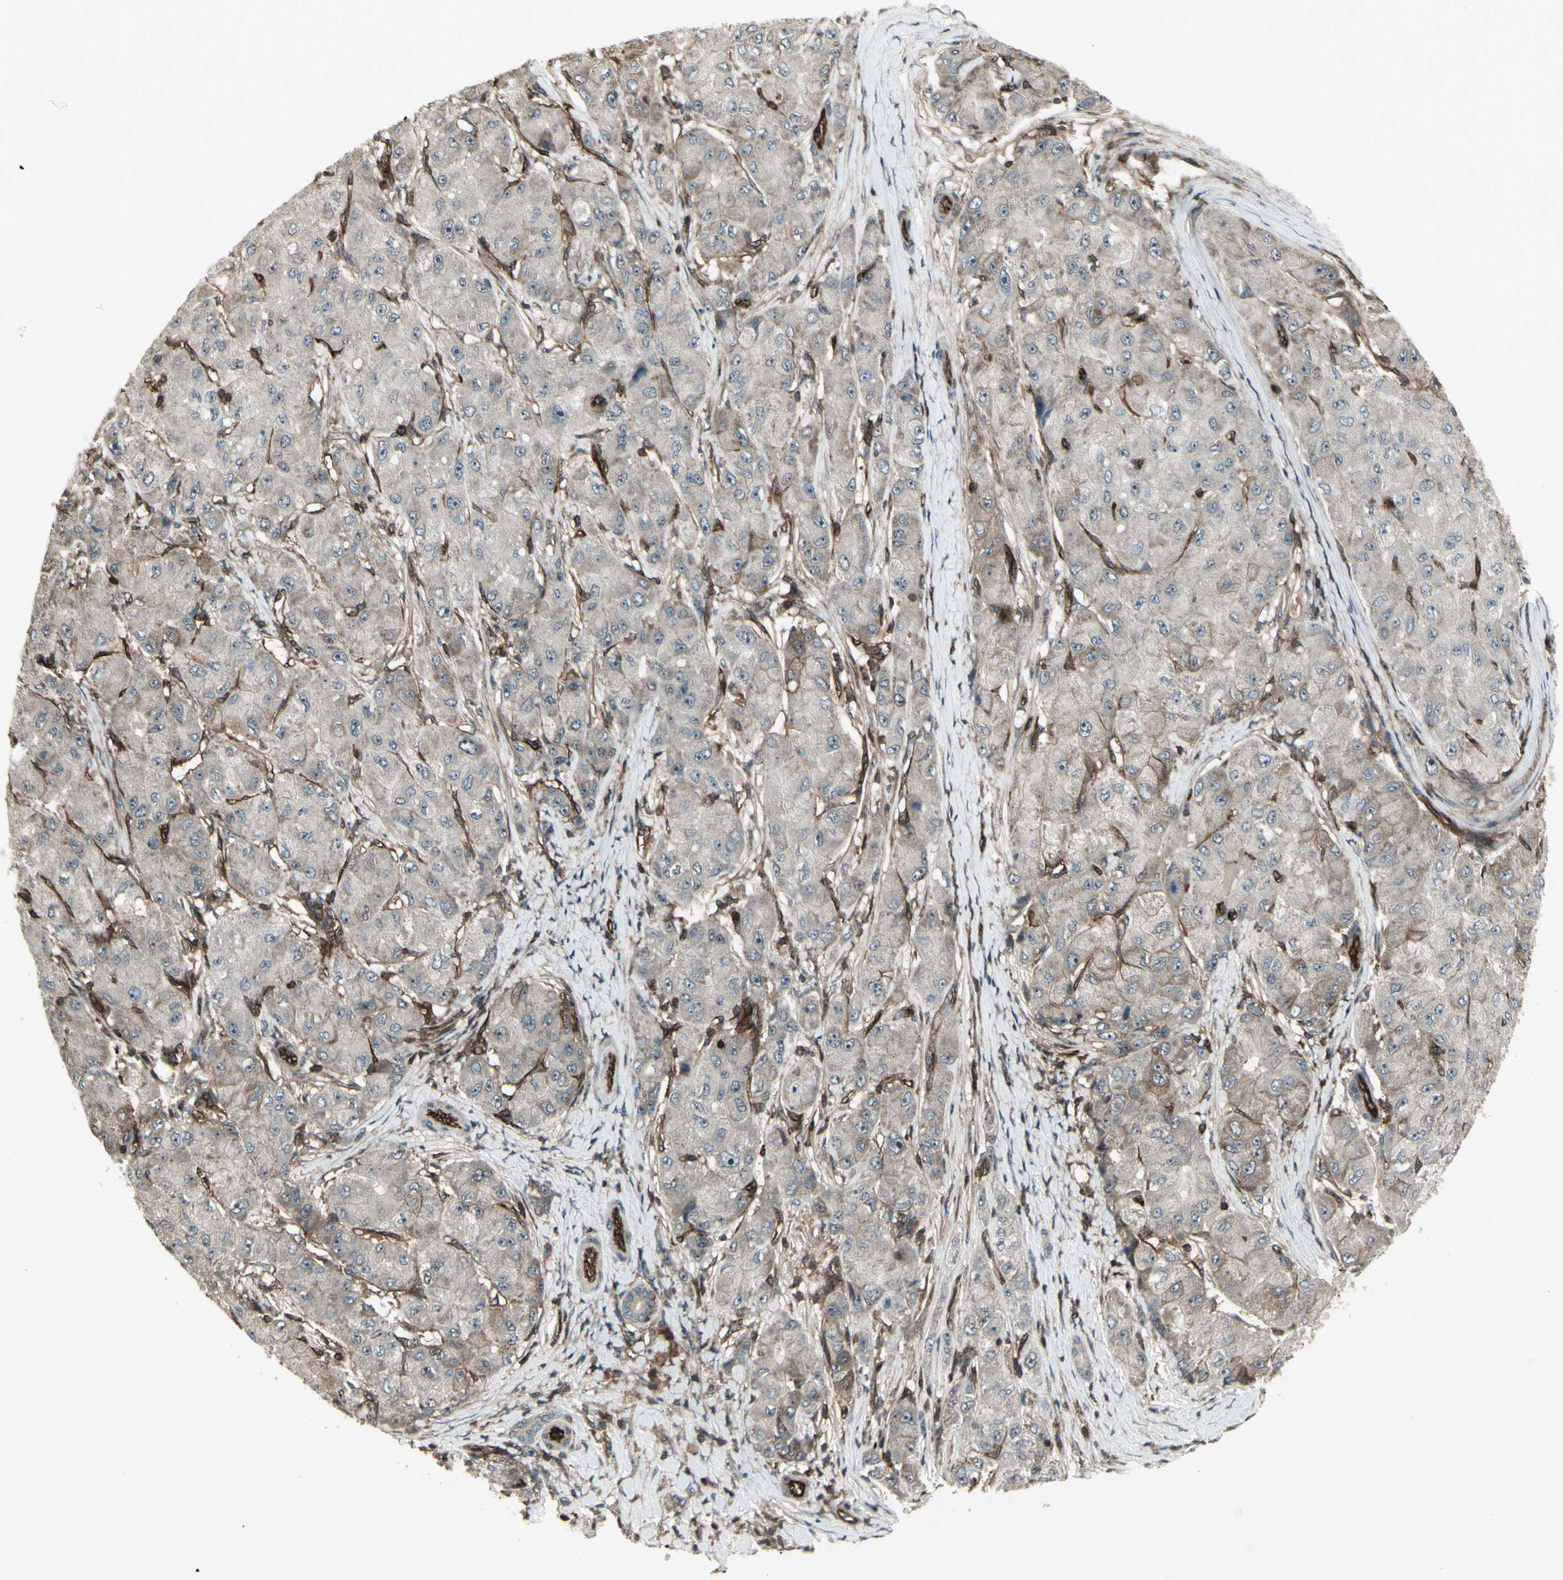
{"staining": {"intensity": "weak", "quantity": ">75%", "location": "cytoplasmic/membranous"}, "tissue": "liver cancer", "cell_type": "Tumor cells", "image_type": "cancer", "snomed": [{"axis": "morphology", "description": "Carcinoma, Hepatocellular, NOS"}, {"axis": "topography", "description": "Liver"}], "caption": "Protein expression analysis of human liver cancer (hepatocellular carcinoma) reveals weak cytoplasmic/membranous staining in approximately >75% of tumor cells.", "gene": "FXYD5", "patient": {"sex": "male", "age": 80}}